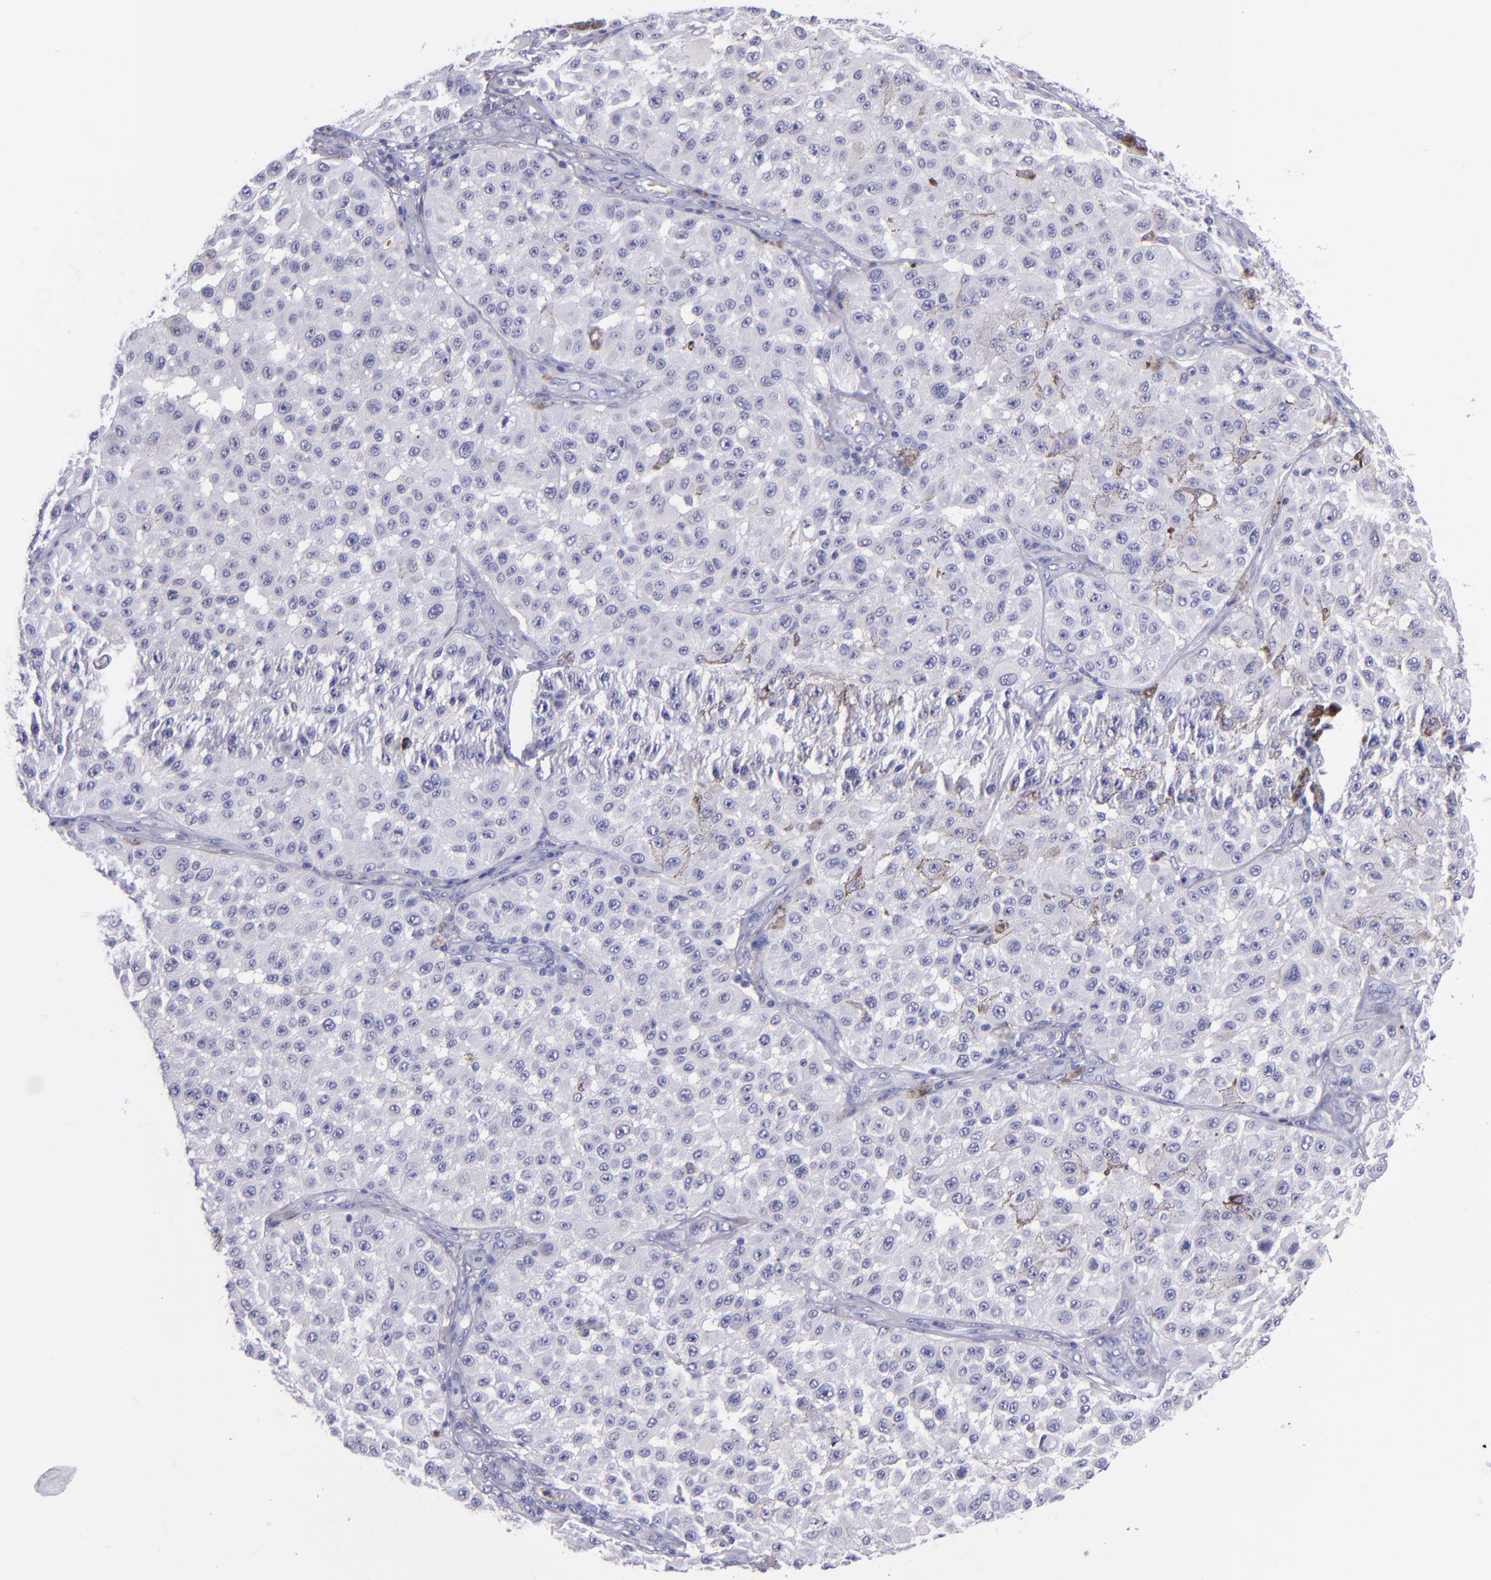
{"staining": {"intensity": "negative", "quantity": "none", "location": "none"}, "tissue": "melanoma", "cell_type": "Tumor cells", "image_type": "cancer", "snomed": [{"axis": "morphology", "description": "Malignant melanoma, NOS"}, {"axis": "topography", "description": "Skin"}], "caption": "Immunohistochemistry (IHC) histopathology image of neoplastic tissue: human melanoma stained with DAB shows no significant protein staining in tumor cells.", "gene": "CR1", "patient": {"sex": "female", "age": 64}}